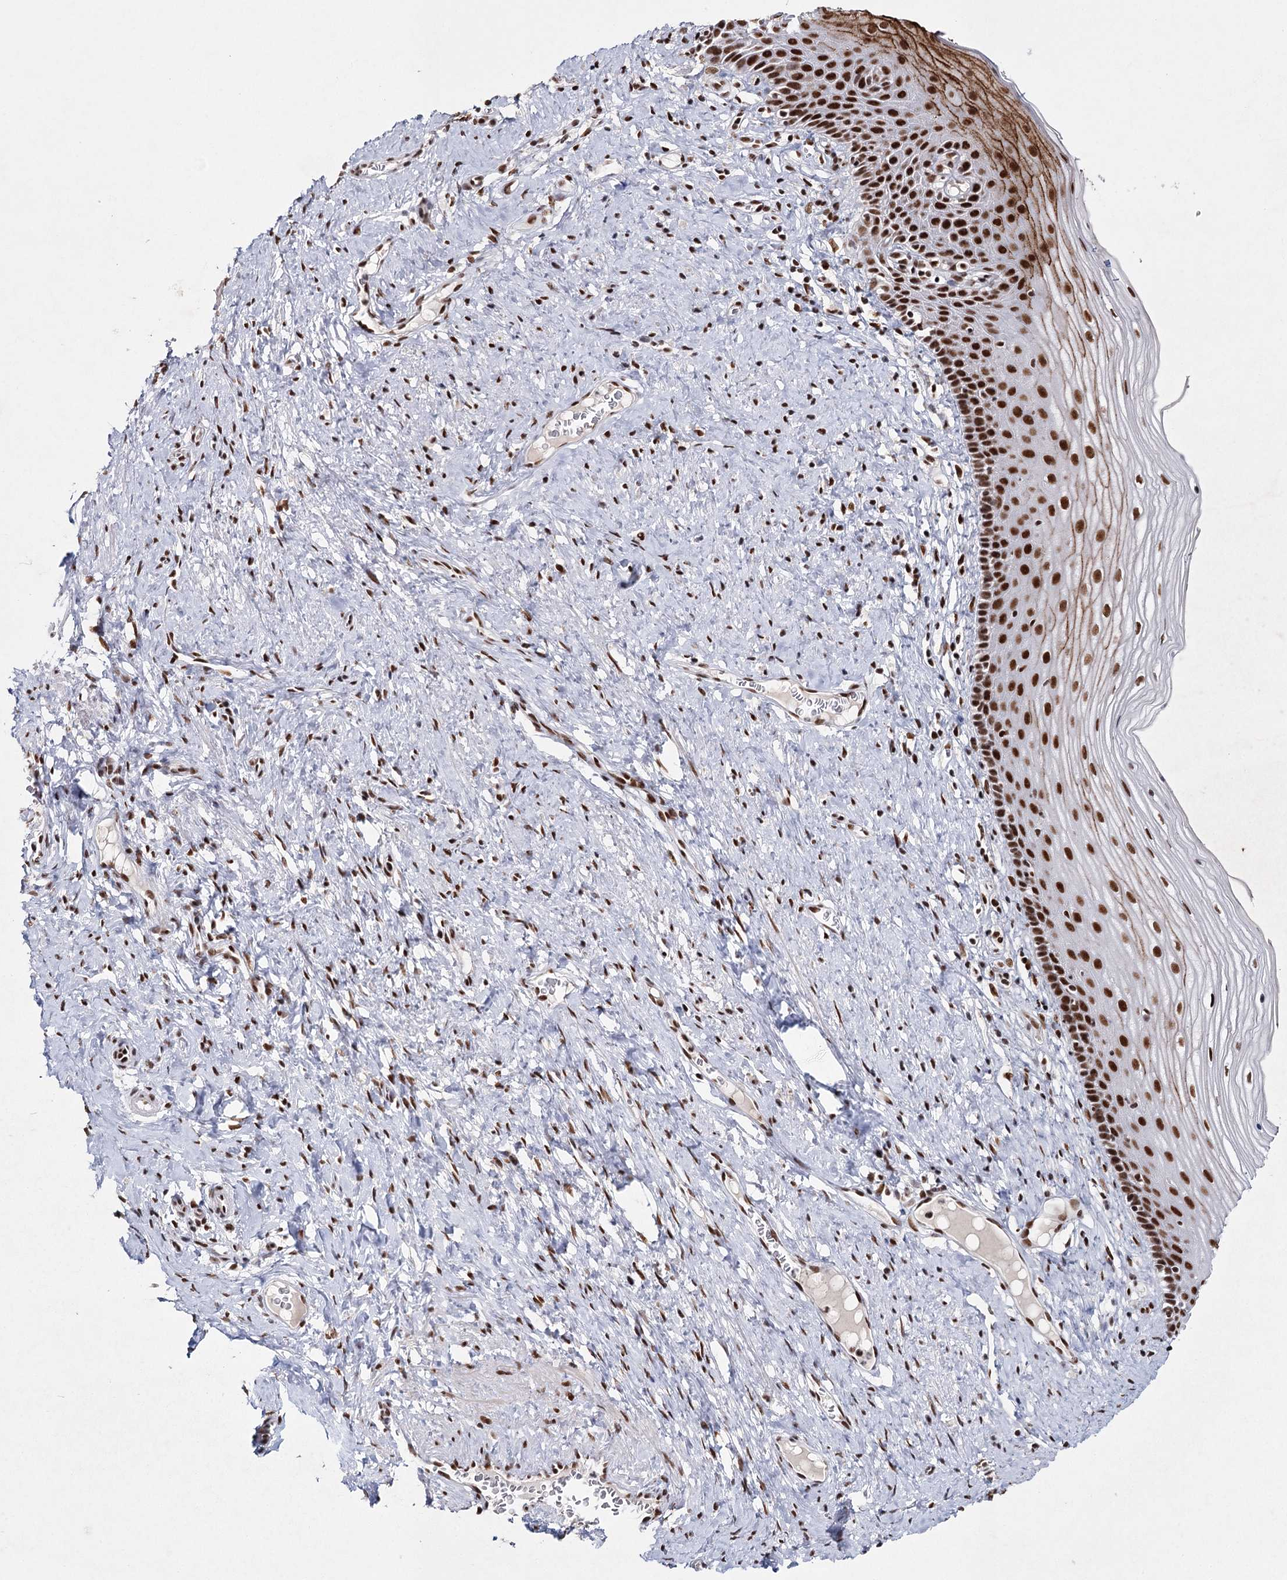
{"staining": {"intensity": "strong", "quantity": ">75%", "location": "nuclear"}, "tissue": "cervix", "cell_type": "Glandular cells", "image_type": "normal", "snomed": [{"axis": "morphology", "description": "Normal tissue, NOS"}, {"axis": "topography", "description": "Cervix"}], "caption": "Immunohistochemical staining of unremarkable cervix demonstrates >75% levels of strong nuclear protein expression in about >75% of glandular cells.", "gene": "SCAF8", "patient": {"sex": "female", "age": 42}}